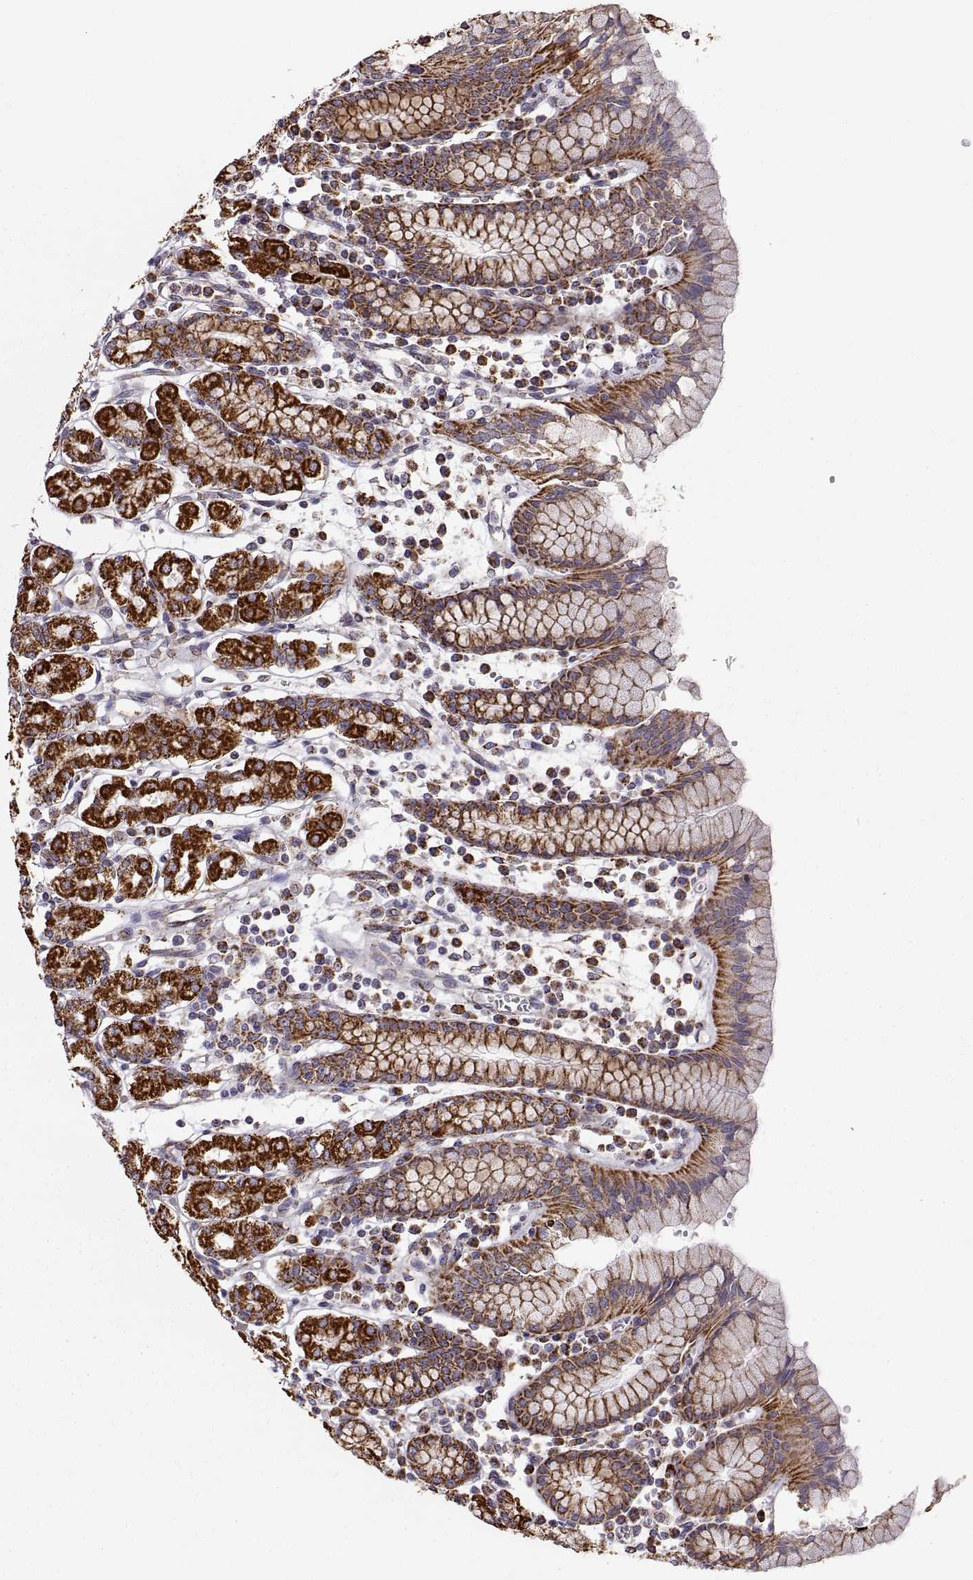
{"staining": {"intensity": "strong", "quantity": ">75%", "location": "cytoplasmic/membranous"}, "tissue": "stomach", "cell_type": "Glandular cells", "image_type": "normal", "snomed": [{"axis": "morphology", "description": "Normal tissue, NOS"}, {"axis": "topography", "description": "Stomach, upper"}, {"axis": "topography", "description": "Stomach"}], "caption": "About >75% of glandular cells in benign human stomach exhibit strong cytoplasmic/membranous protein expression as visualized by brown immunohistochemical staining.", "gene": "ARSD", "patient": {"sex": "male", "age": 62}}